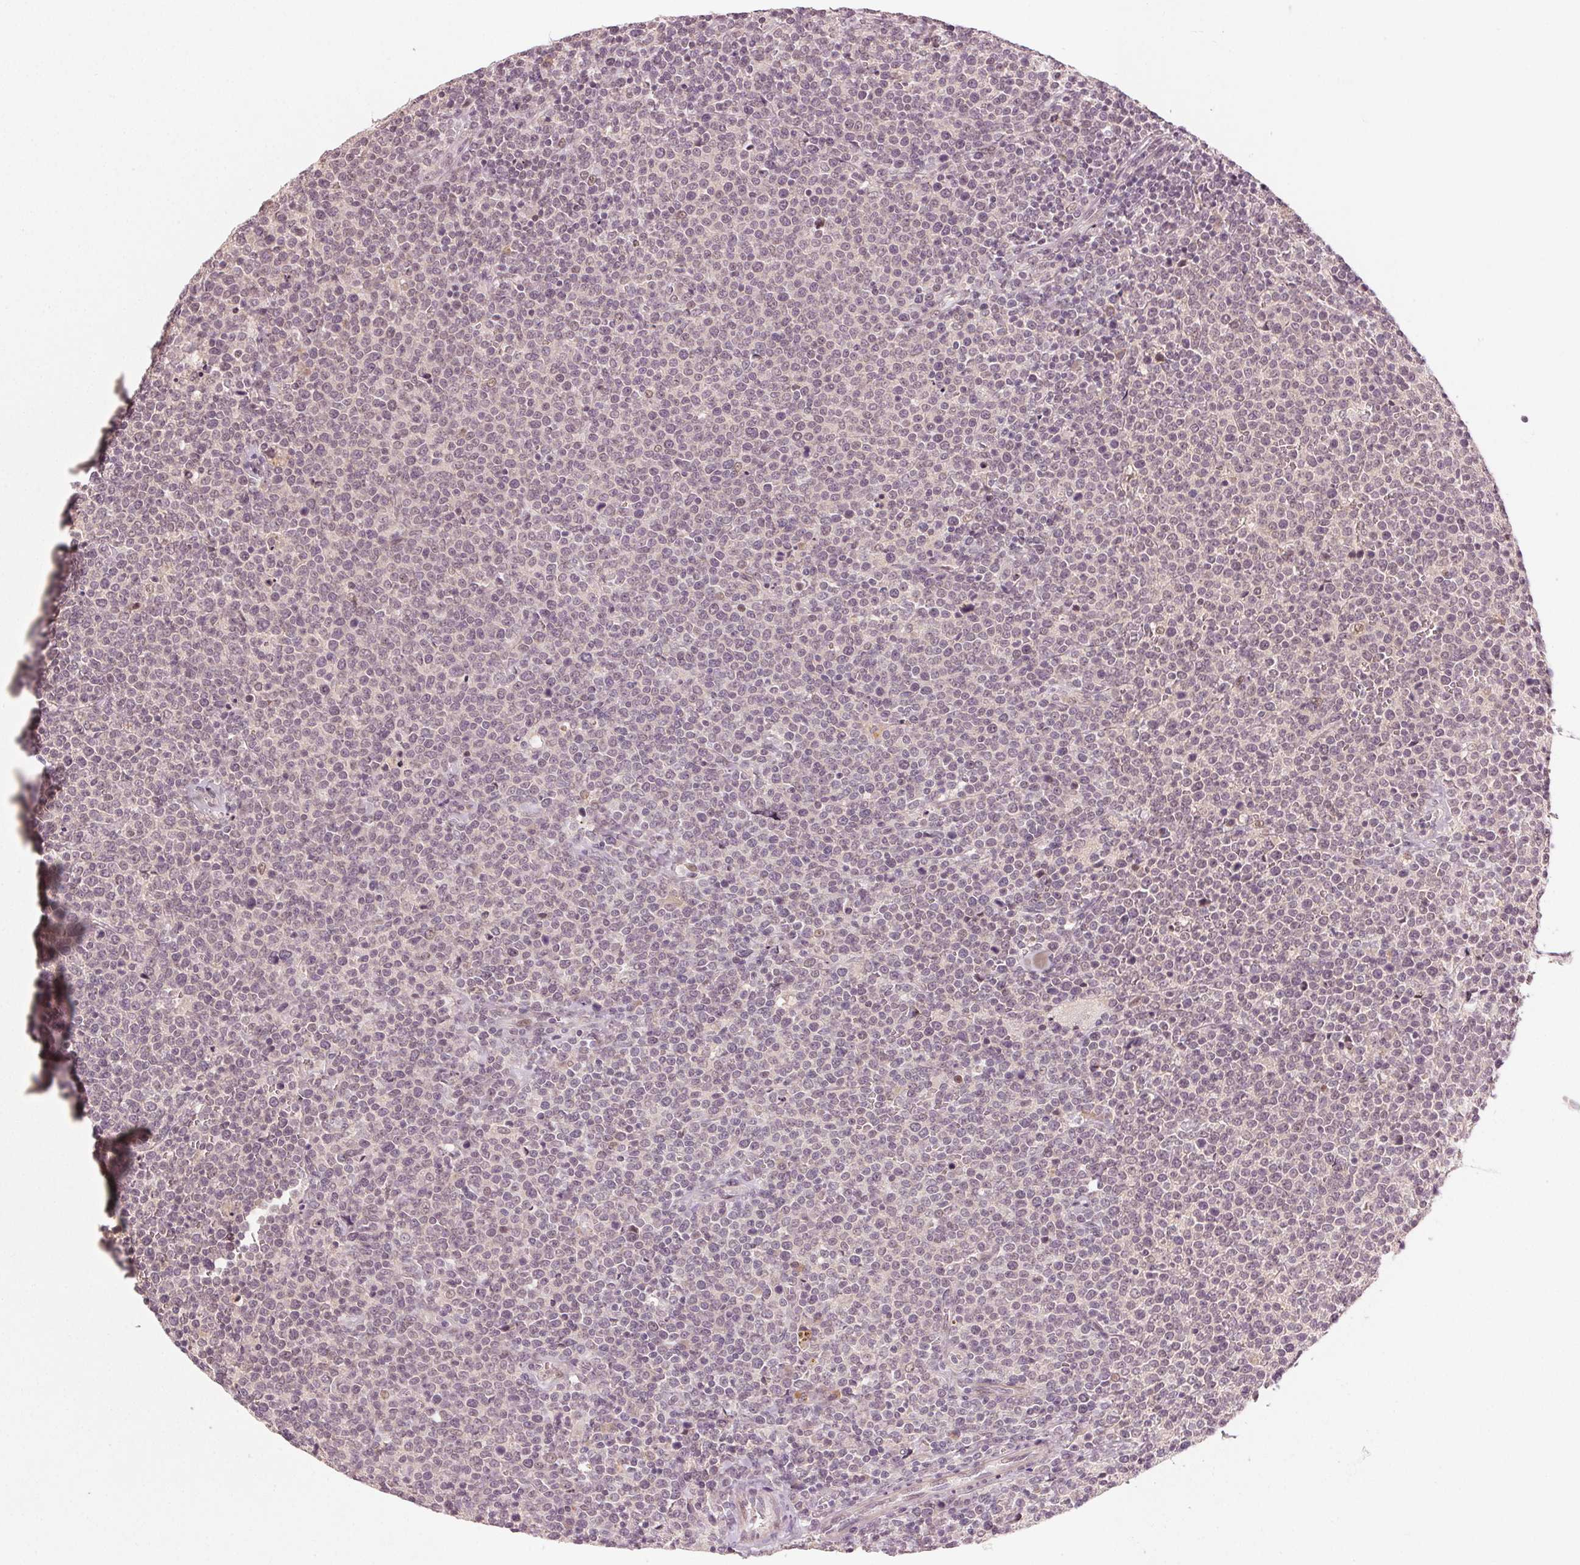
{"staining": {"intensity": "negative", "quantity": "none", "location": "none"}, "tissue": "lymphoma", "cell_type": "Tumor cells", "image_type": "cancer", "snomed": [{"axis": "morphology", "description": "Malignant lymphoma, non-Hodgkin's type, High grade"}, {"axis": "topography", "description": "Lymph node"}], "caption": "Protein analysis of lymphoma exhibits no significant staining in tumor cells. Brightfield microscopy of immunohistochemistry stained with DAB (brown) and hematoxylin (blue), captured at high magnification.", "gene": "TUB", "patient": {"sex": "male", "age": 61}}